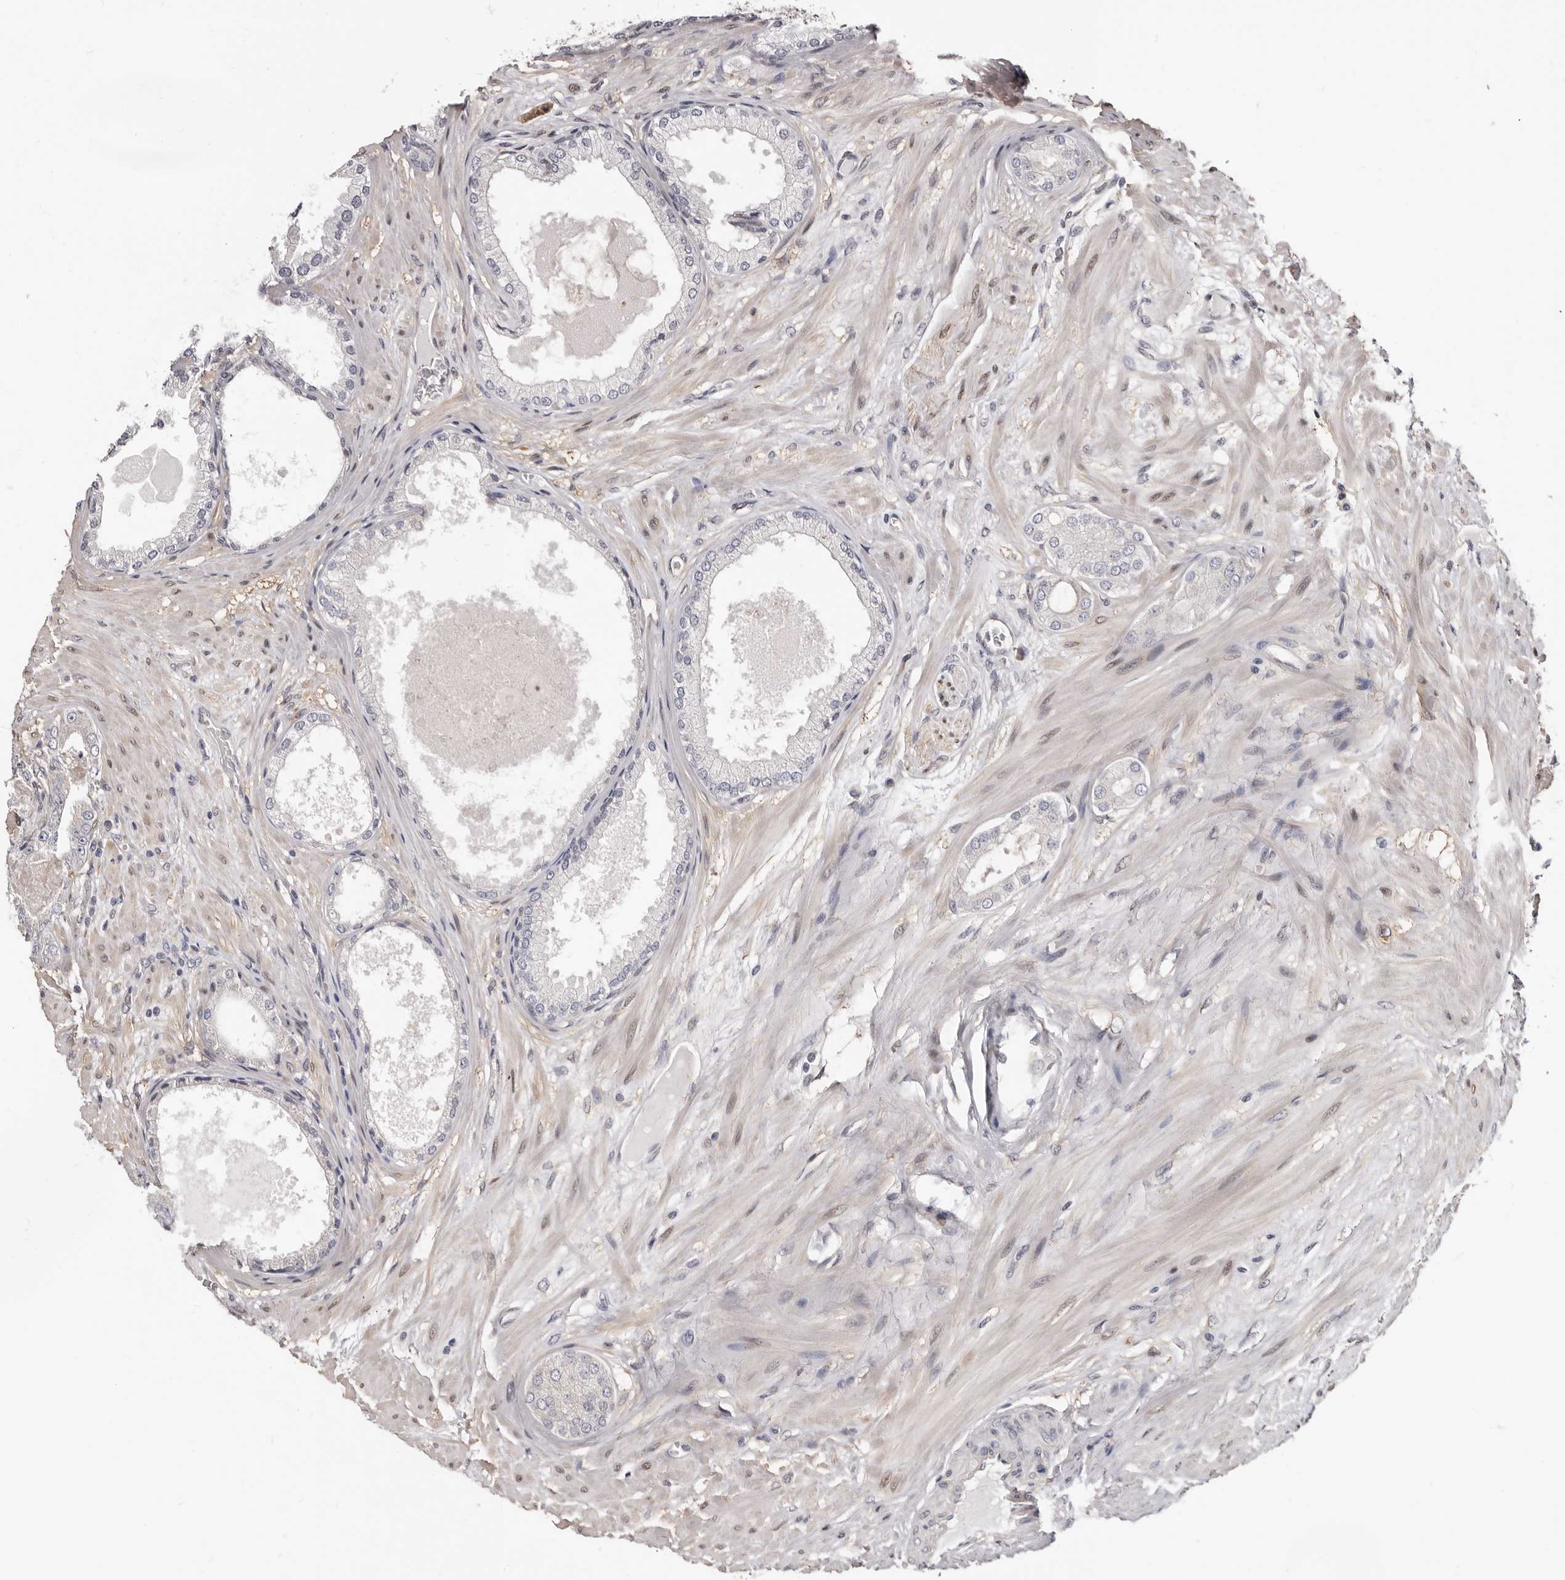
{"staining": {"intensity": "negative", "quantity": "none", "location": "none"}, "tissue": "prostate cancer", "cell_type": "Tumor cells", "image_type": "cancer", "snomed": [{"axis": "morphology", "description": "Adenocarcinoma, Low grade"}, {"axis": "topography", "description": "Prostate"}], "caption": "Immunohistochemical staining of prostate cancer displays no significant staining in tumor cells.", "gene": "KHDRBS2", "patient": {"sex": "male", "age": 63}}